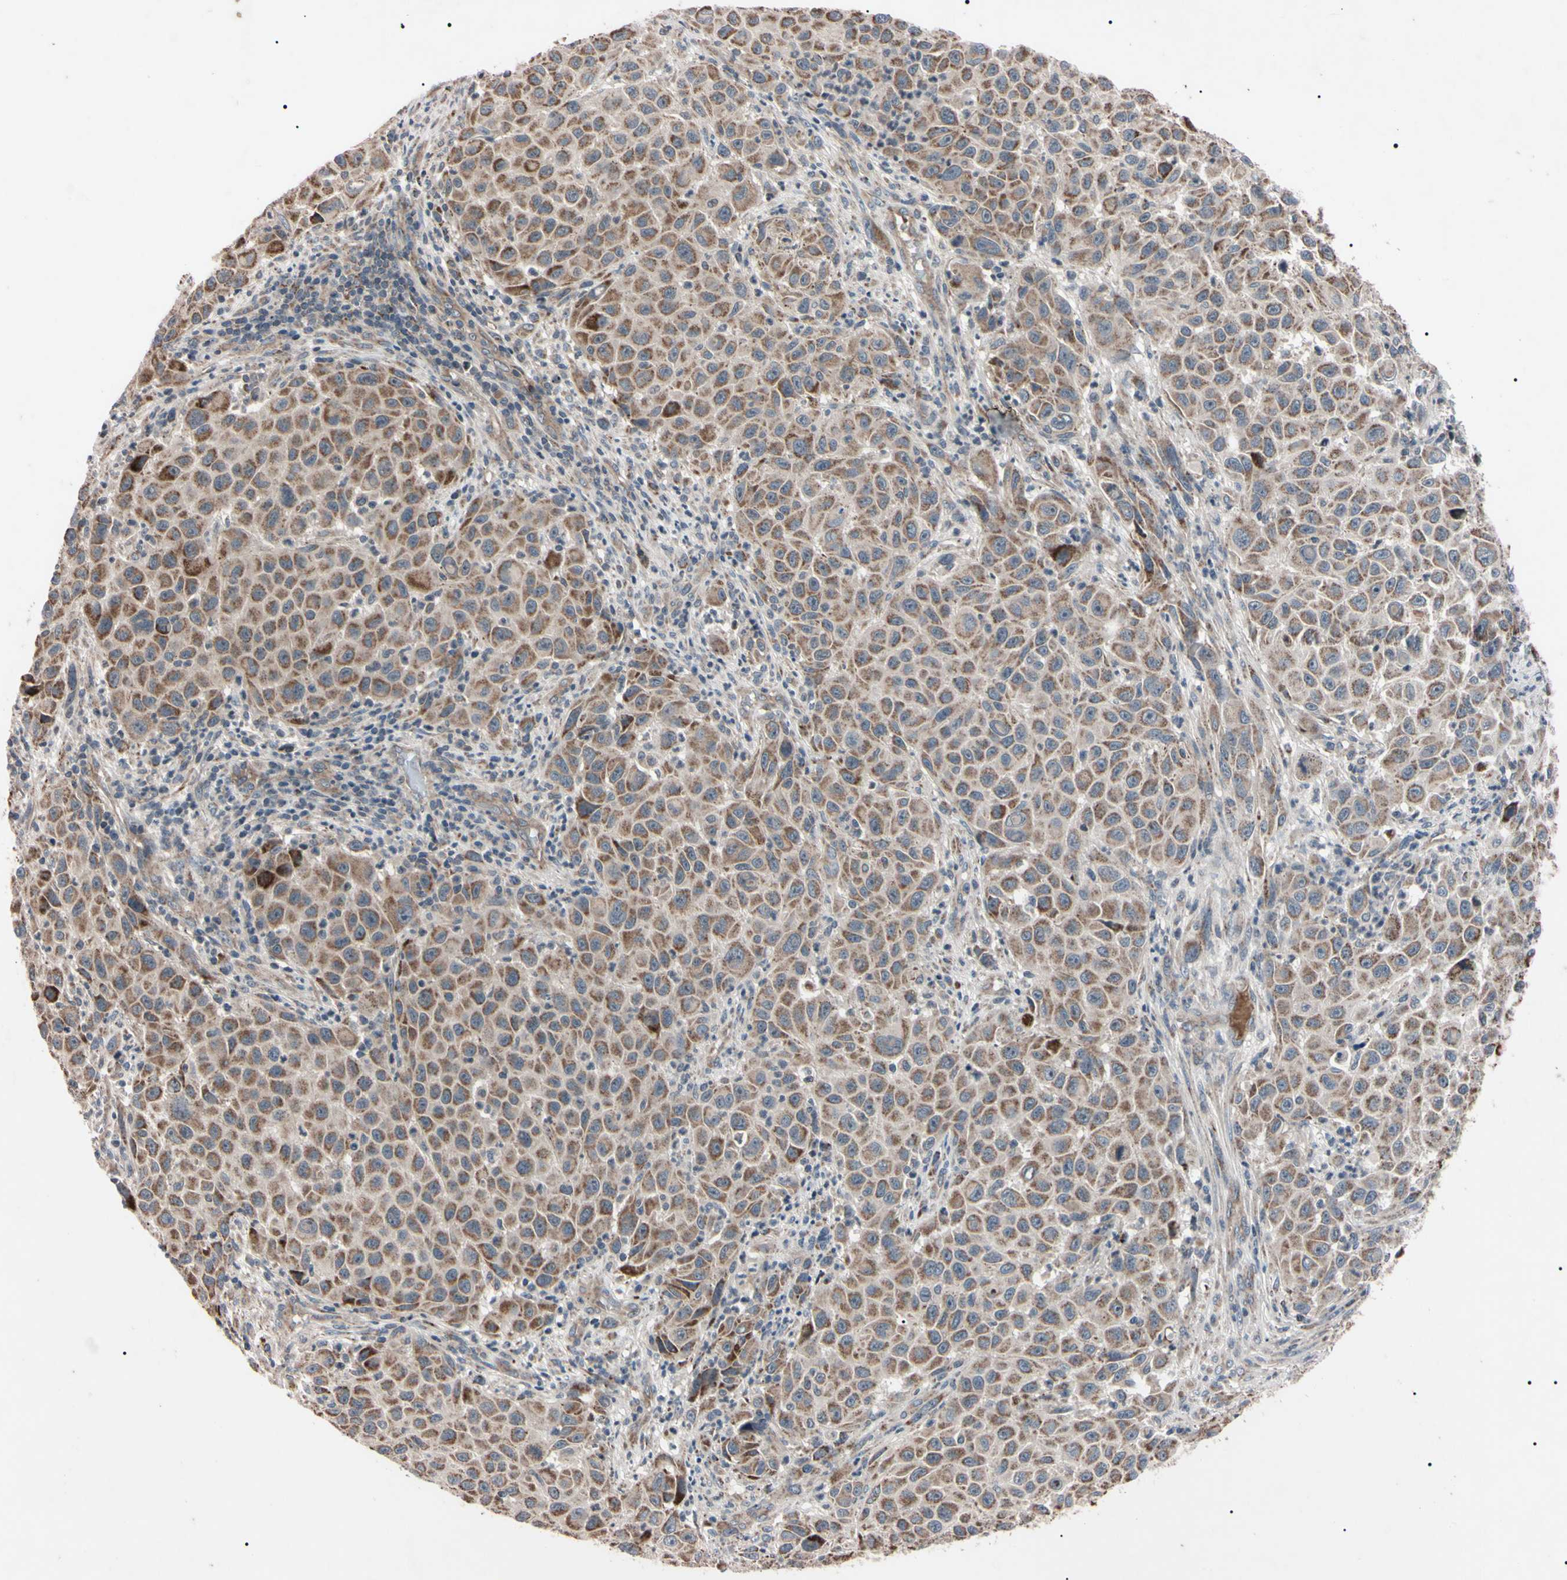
{"staining": {"intensity": "weak", "quantity": ">75%", "location": "cytoplasmic/membranous"}, "tissue": "melanoma", "cell_type": "Tumor cells", "image_type": "cancer", "snomed": [{"axis": "morphology", "description": "Malignant melanoma, Metastatic site"}, {"axis": "topography", "description": "Lymph node"}], "caption": "Malignant melanoma (metastatic site) stained with a brown dye reveals weak cytoplasmic/membranous positive expression in approximately >75% of tumor cells.", "gene": "TNFRSF1A", "patient": {"sex": "male", "age": 61}}